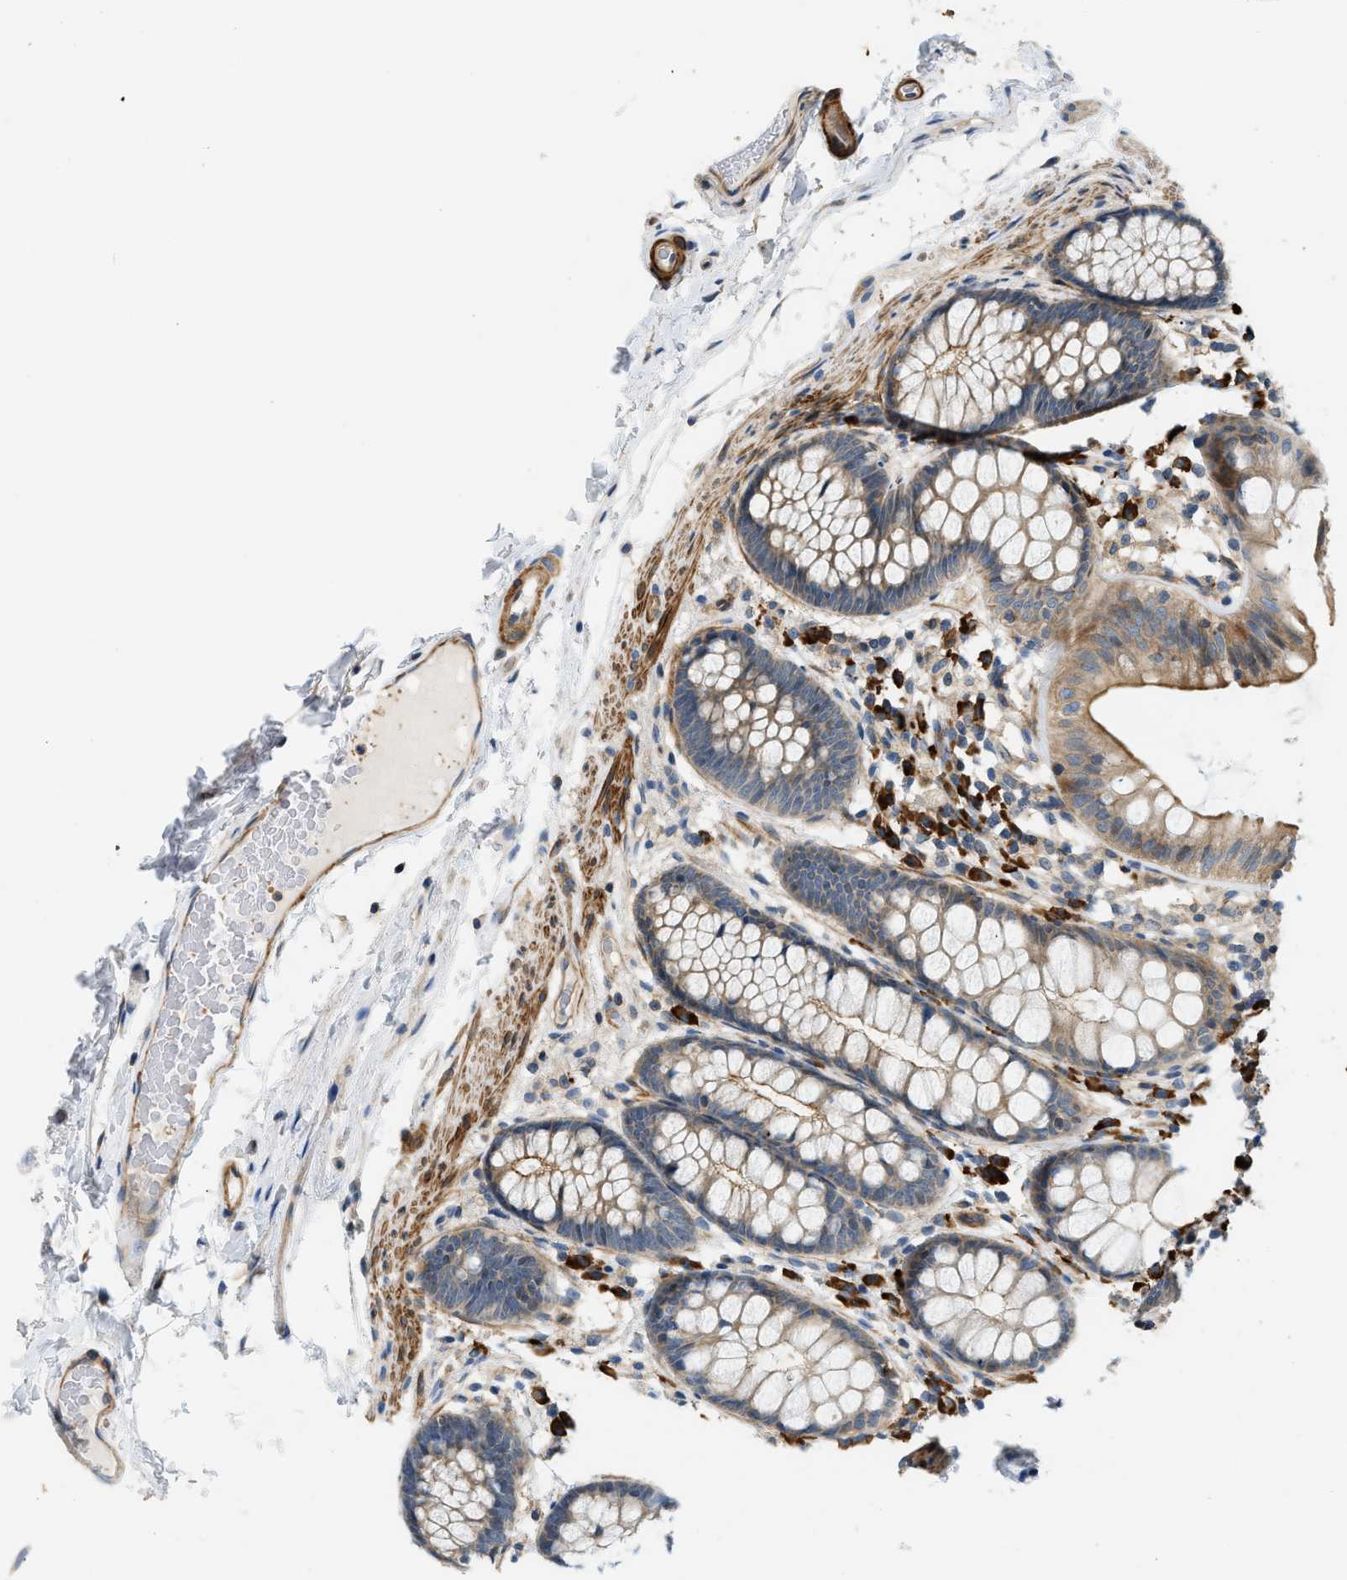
{"staining": {"intensity": "moderate", "quantity": ">75%", "location": "cytoplasmic/membranous"}, "tissue": "colon", "cell_type": "Endothelial cells", "image_type": "normal", "snomed": [{"axis": "morphology", "description": "Normal tissue, NOS"}, {"axis": "topography", "description": "Colon"}], "caption": "Colon stained with DAB IHC reveals medium levels of moderate cytoplasmic/membranous staining in about >75% of endothelial cells. (Brightfield microscopy of DAB IHC at high magnification).", "gene": "BTN3A2", "patient": {"sex": "female", "age": 56}}